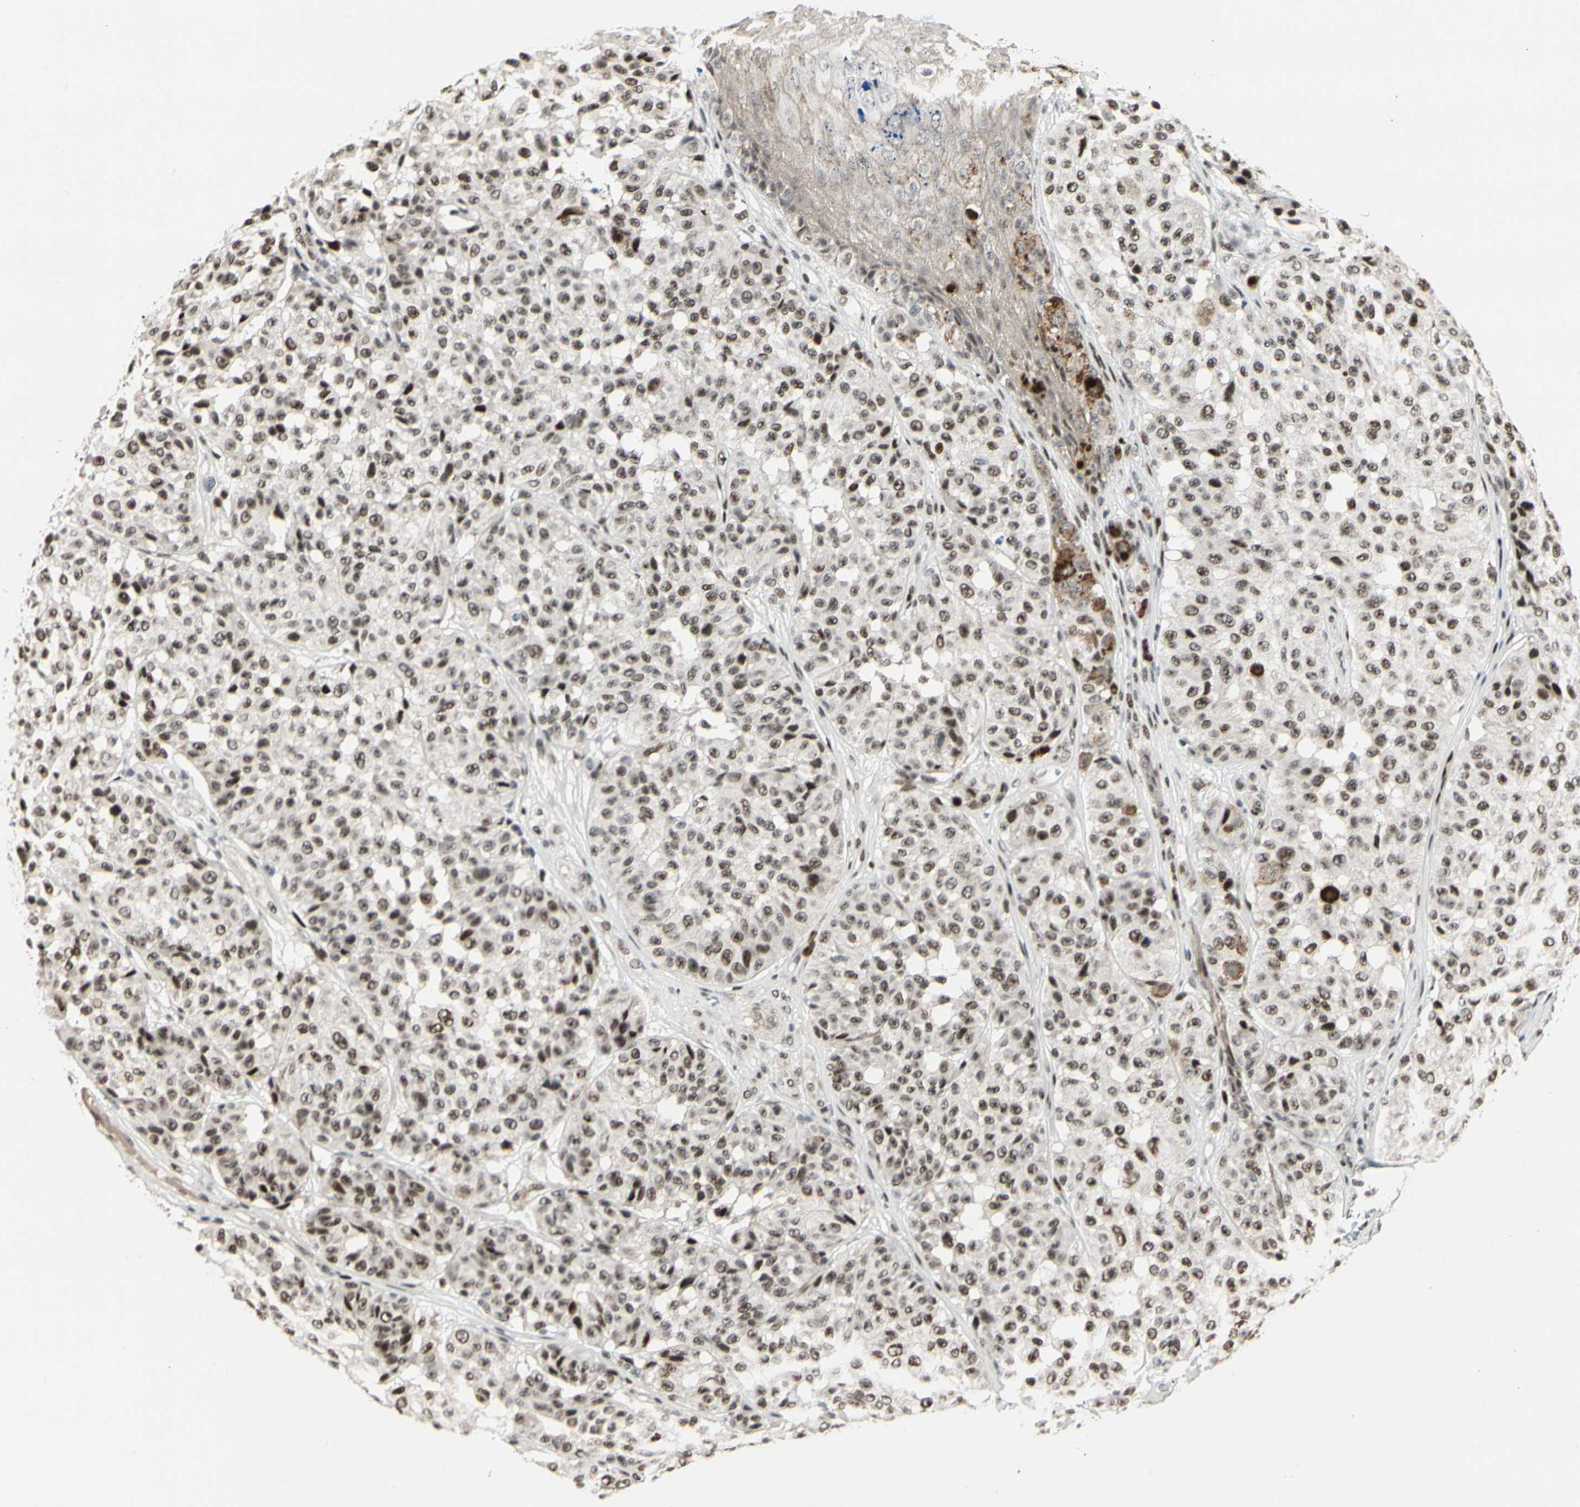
{"staining": {"intensity": "moderate", "quantity": ">75%", "location": "nuclear"}, "tissue": "melanoma", "cell_type": "Tumor cells", "image_type": "cancer", "snomed": [{"axis": "morphology", "description": "Malignant melanoma, NOS"}, {"axis": "topography", "description": "Skin"}], "caption": "Immunohistochemistry histopathology image of malignant melanoma stained for a protein (brown), which demonstrates medium levels of moderate nuclear staining in about >75% of tumor cells.", "gene": "FOXJ2", "patient": {"sex": "female", "age": 46}}